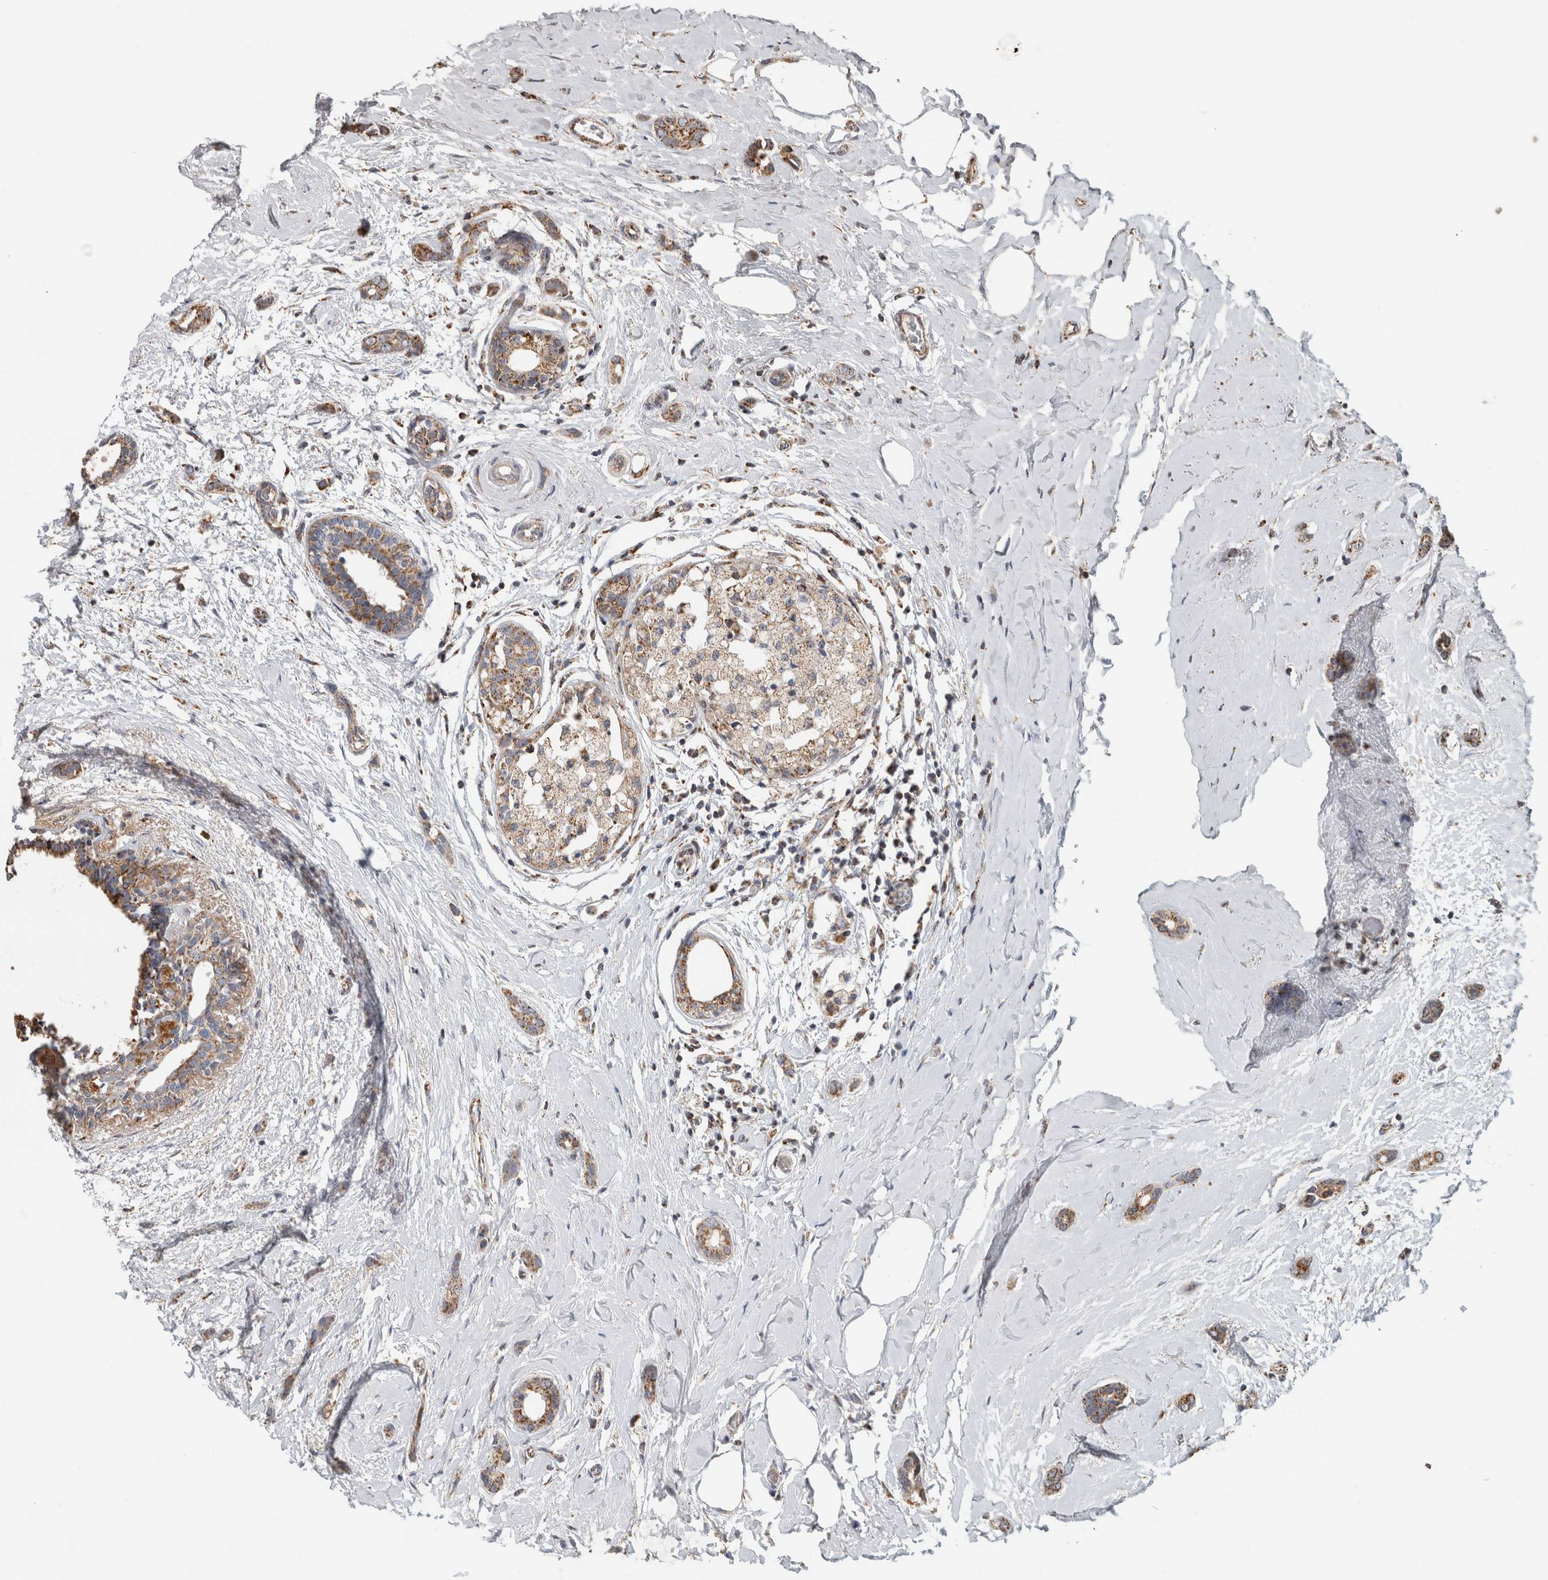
{"staining": {"intensity": "moderate", "quantity": ">75%", "location": "cytoplasmic/membranous"}, "tissue": "breast cancer", "cell_type": "Tumor cells", "image_type": "cancer", "snomed": [{"axis": "morphology", "description": "Duct carcinoma"}, {"axis": "topography", "description": "Breast"}], "caption": "Breast cancer (intraductal carcinoma) was stained to show a protein in brown. There is medium levels of moderate cytoplasmic/membranous positivity in approximately >75% of tumor cells.", "gene": "ST8SIA1", "patient": {"sex": "female", "age": 55}}